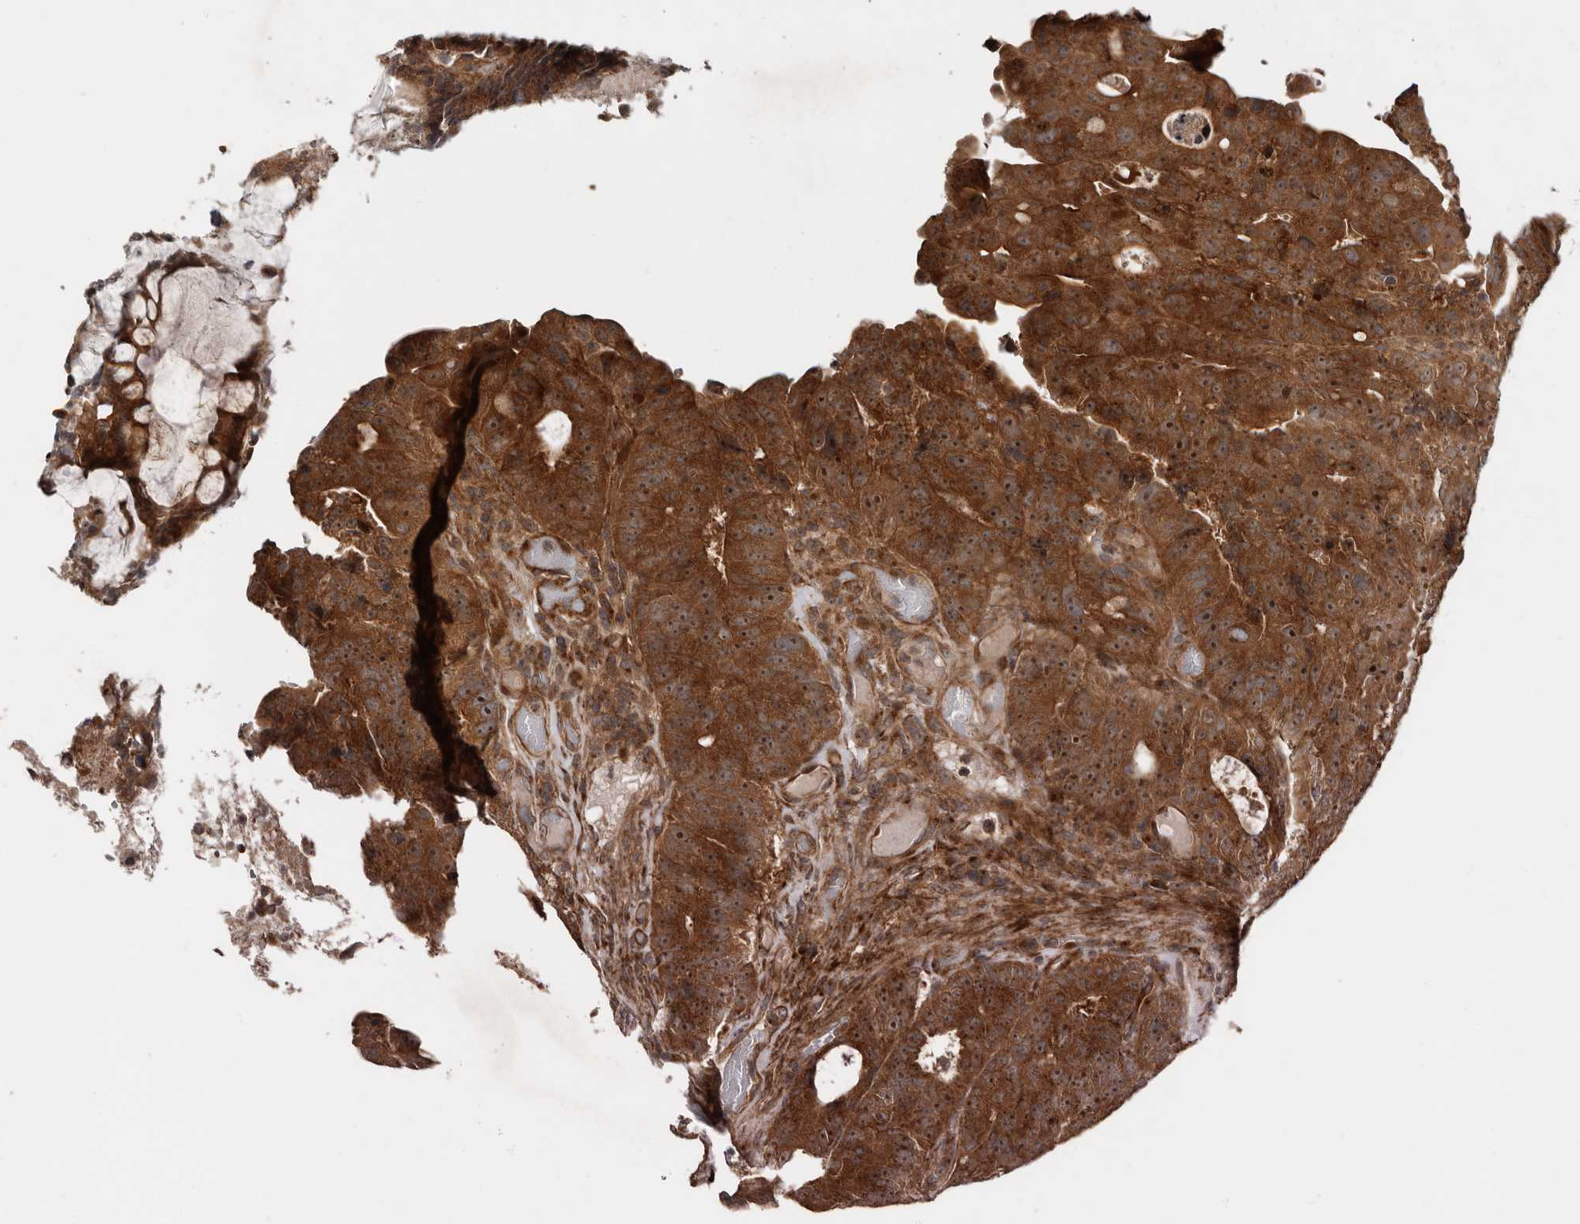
{"staining": {"intensity": "strong", "quantity": ">75%", "location": "cytoplasmic/membranous,nuclear"}, "tissue": "colorectal cancer", "cell_type": "Tumor cells", "image_type": "cancer", "snomed": [{"axis": "morphology", "description": "Adenocarcinoma, NOS"}, {"axis": "topography", "description": "Colon"}], "caption": "Colorectal cancer (adenocarcinoma) tissue reveals strong cytoplasmic/membranous and nuclear expression in about >75% of tumor cells, visualized by immunohistochemistry.", "gene": "CCDC190", "patient": {"sex": "male", "age": 87}}